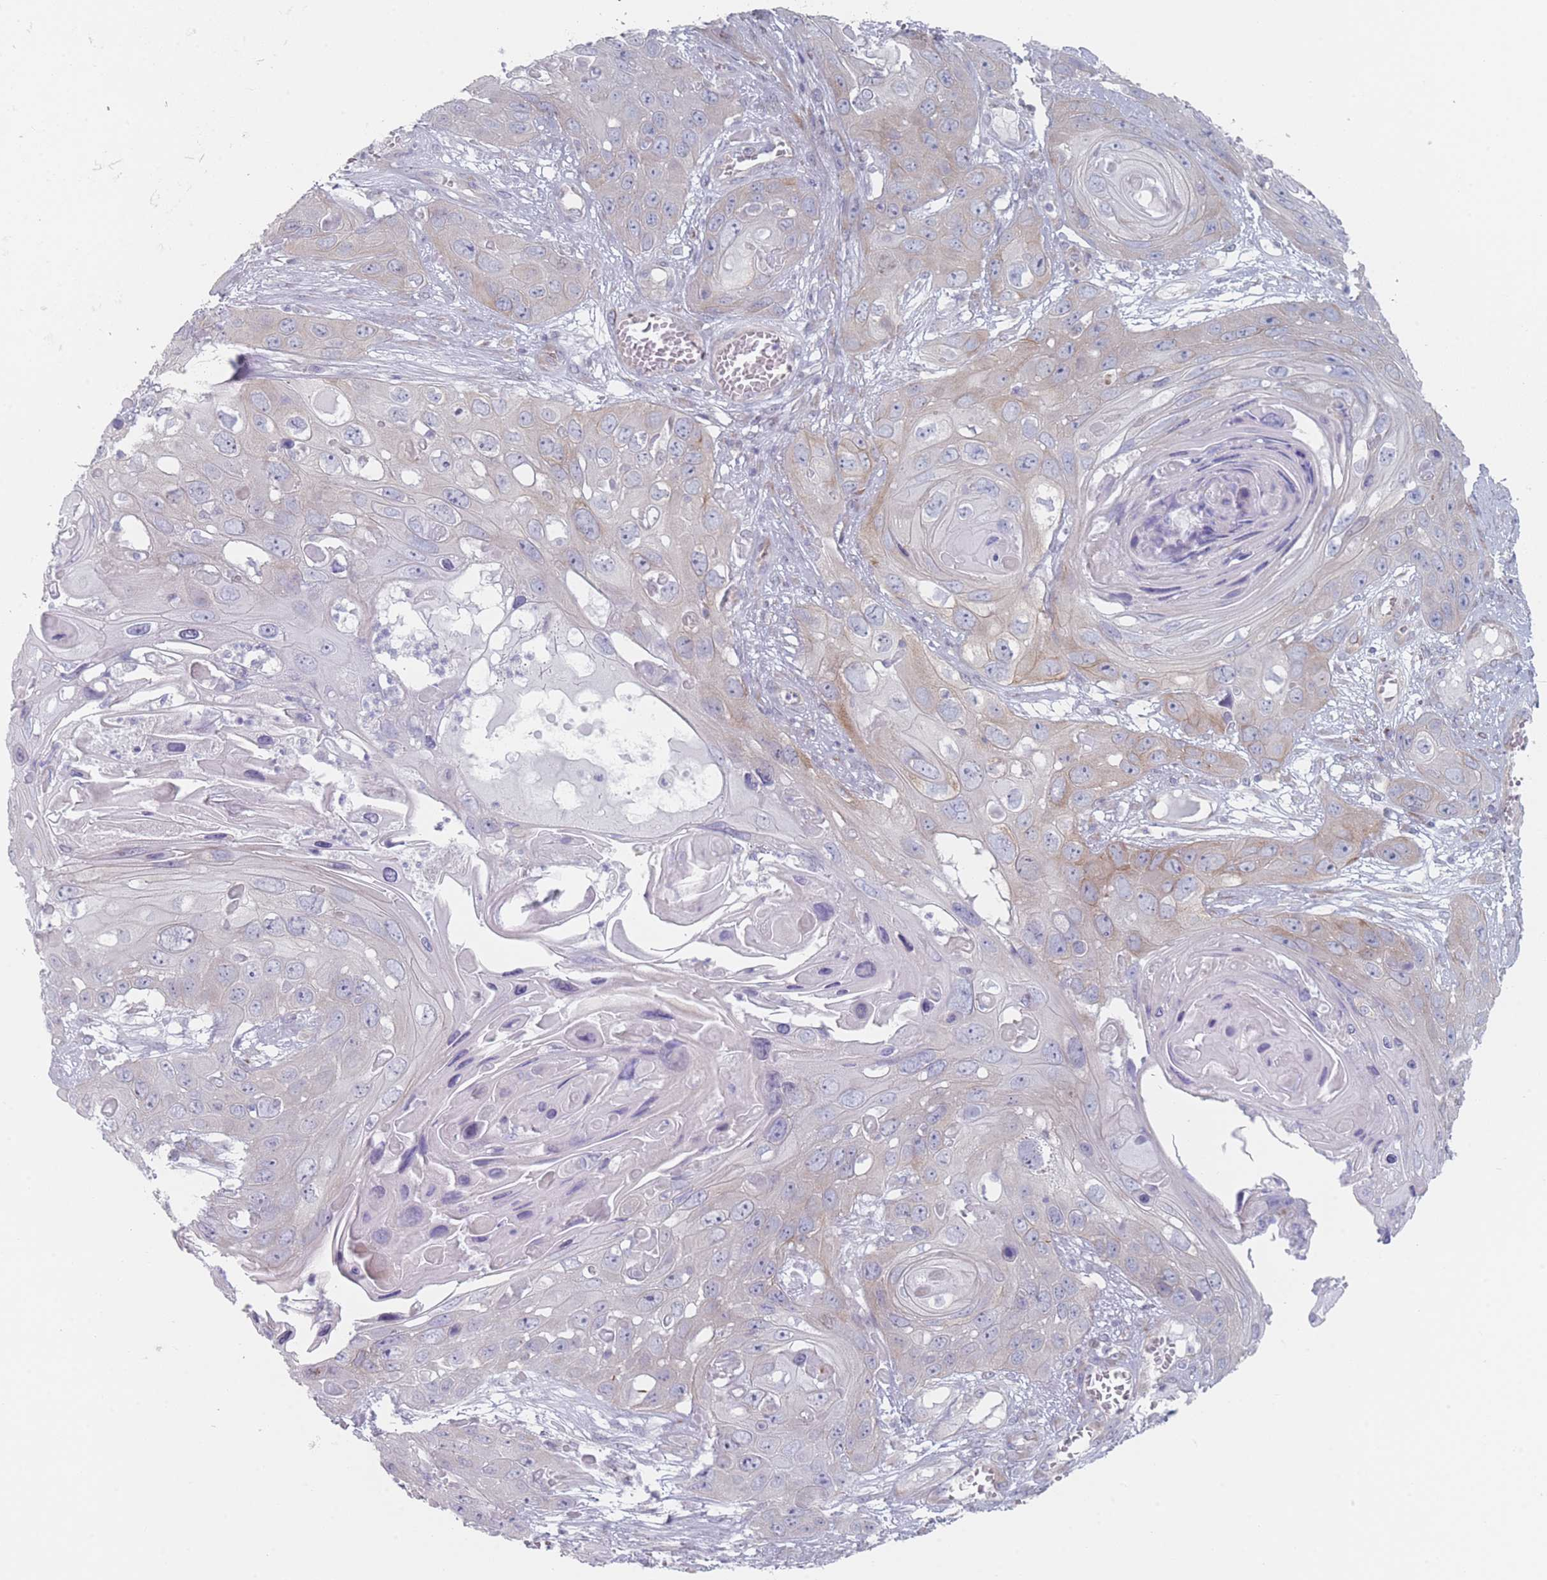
{"staining": {"intensity": "weak", "quantity": "<25%", "location": "cytoplasmic/membranous"}, "tissue": "skin cancer", "cell_type": "Tumor cells", "image_type": "cancer", "snomed": [{"axis": "morphology", "description": "Squamous cell carcinoma, NOS"}, {"axis": "topography", "description": "Skin"}], "caption": "The photomicrograph displays no significant staining in tumor cells of squamous cell carcinoma (skin).", "gene": "RNF4", "patient": {"sex": "male", "age": 55}}